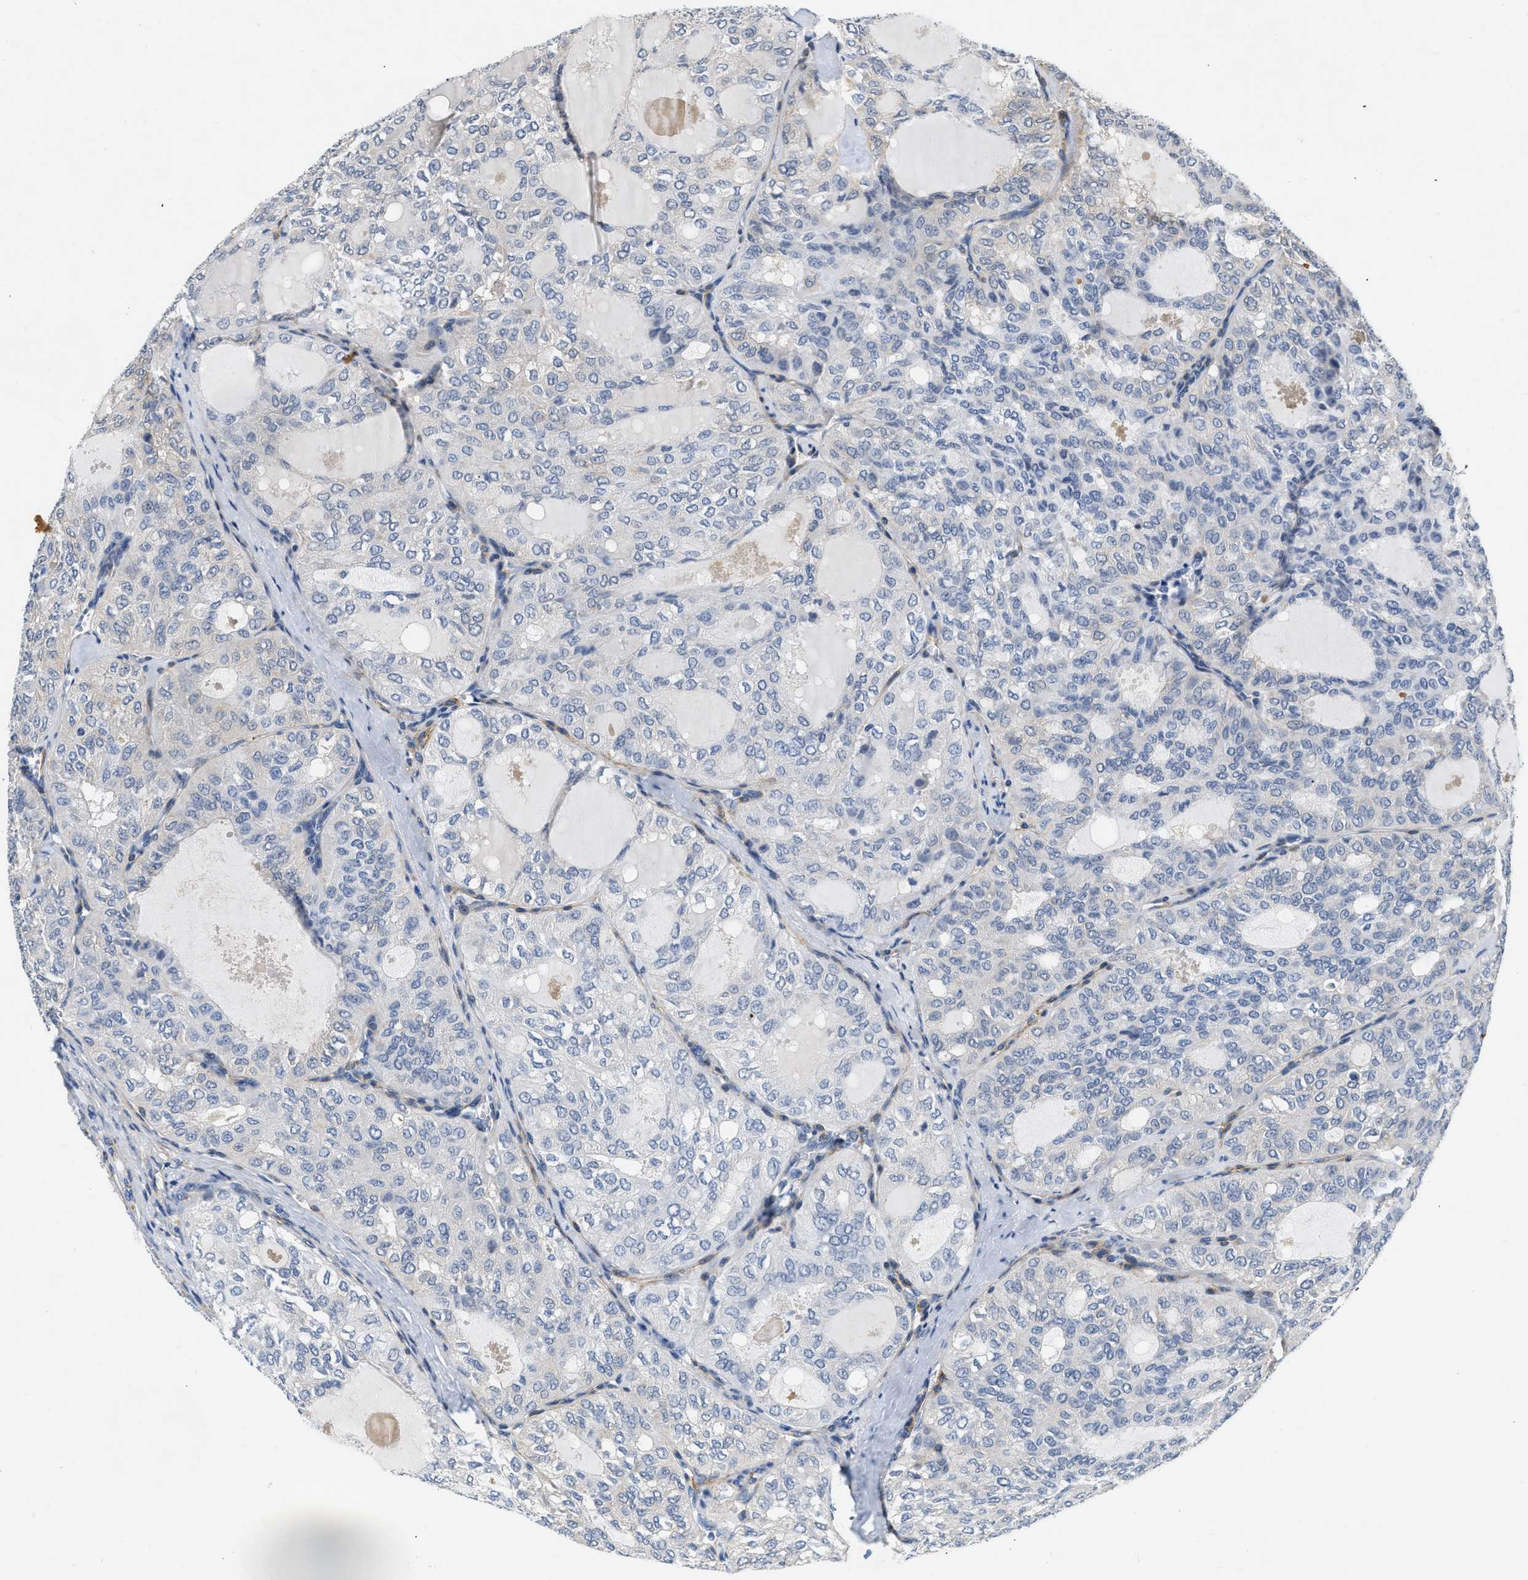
{"staining": {"intensity": "negative", "quantity": "none", "location": "none"}, "tissue": "thyroid cancer", "cell_type": "Tumor cells", "image_type": "cancer", "snomed": [{"axis": "morphology", "description": "Follicular adenoma carcinoma, NOS"}, {"axis": "topography", "description": "Thyroid gland"}], "caption": "Immunohistochemical staining of follicular adenoma carcinoma (thyroid) displays no significant expression in tumor cells.", "gene": "PDGFRA", "patient": {"sex": "male", "age": 75}}